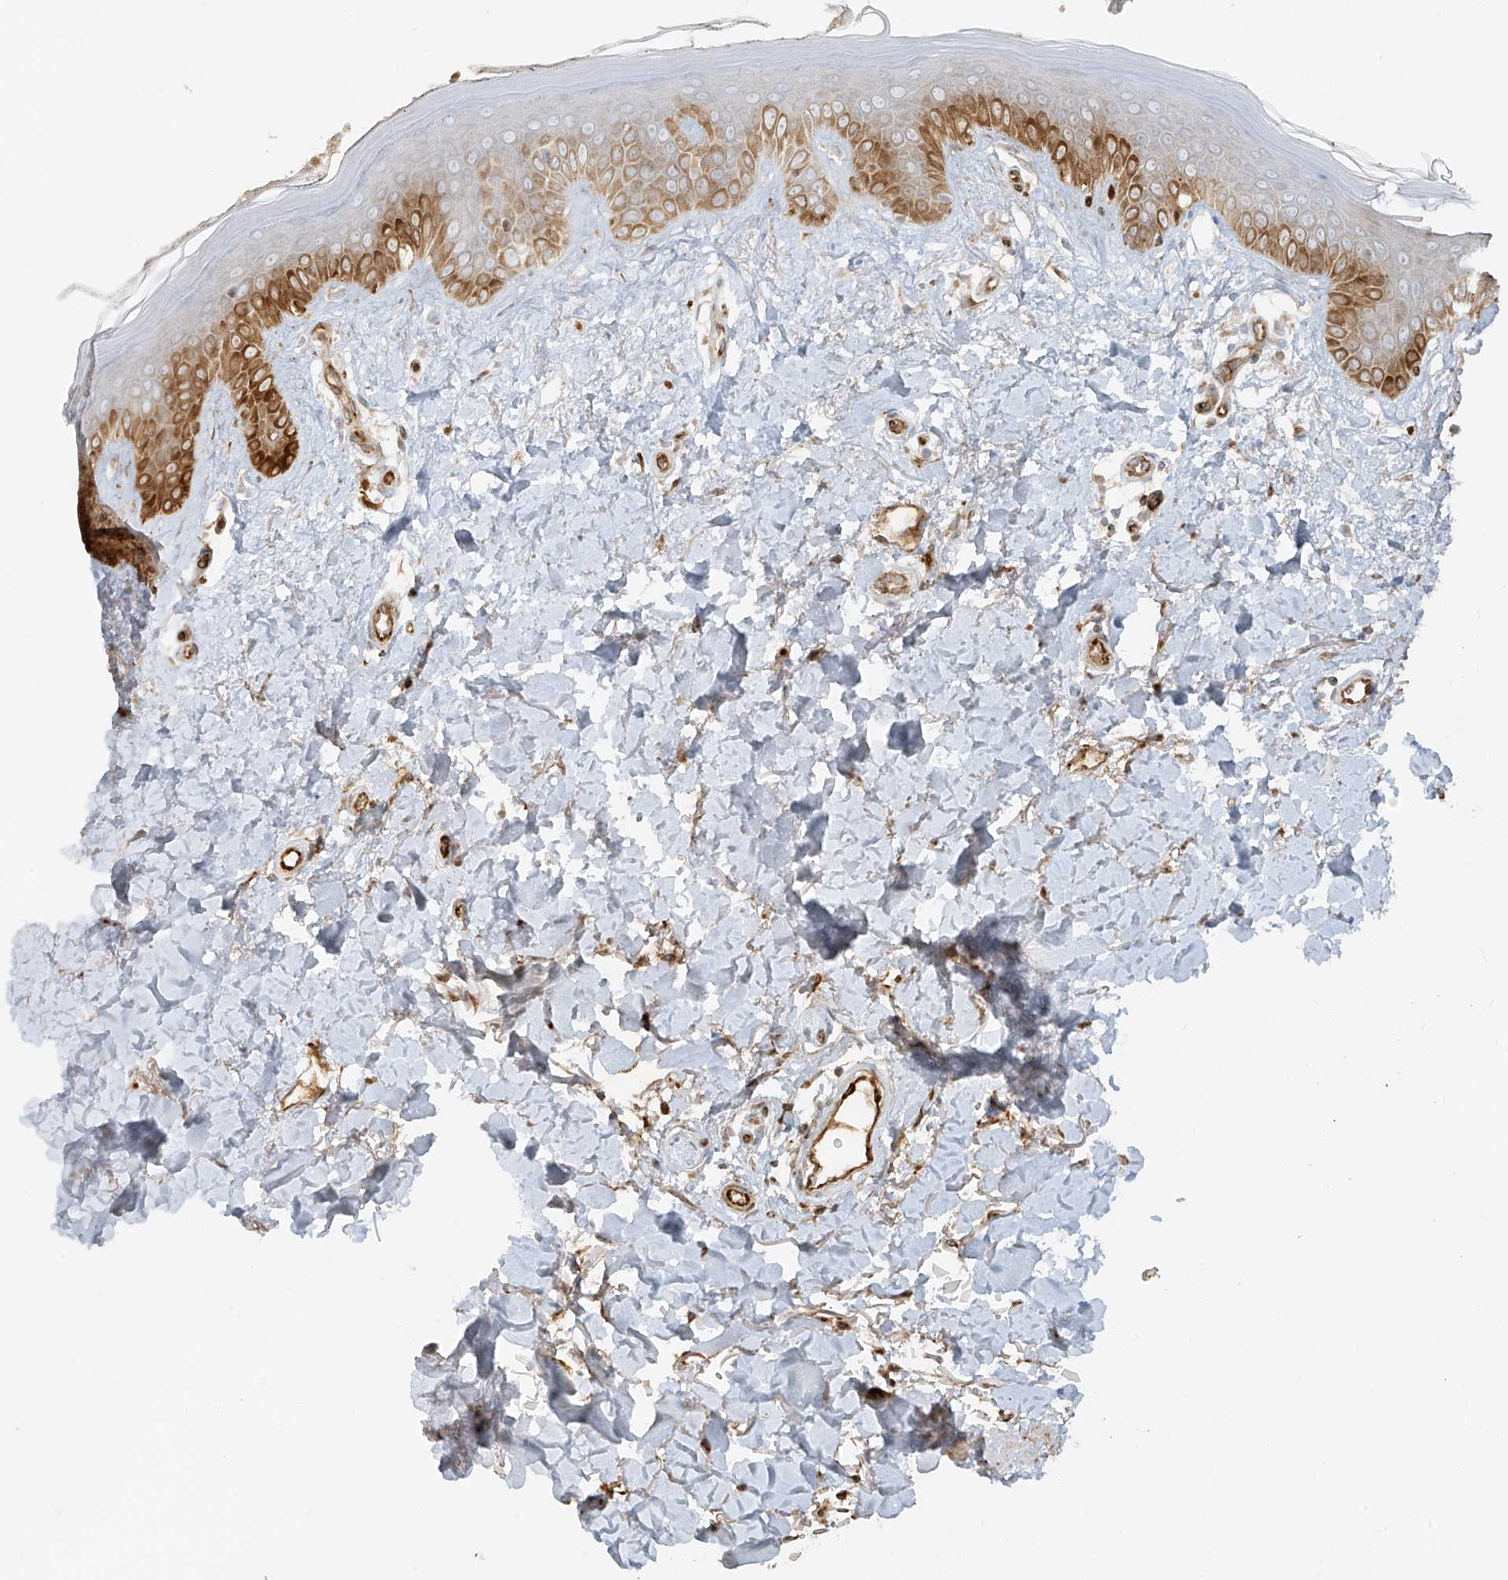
{"staining": {"intensity": "weak", "quantity": "25%-75%", "location": "cytoplasmic/membranous"}, "tissue": "skin", "cell_type": "Fibroblasts", "image_type": "normal", "snomed": [{"axis": "morphology", "description": "Normal tissue, NOS"}, {"axis": "topography", "description": "Skin"}], "caption": "Normal skin was stained to show a protein in brown. There is low levels of weak cytoplasmic/membranous positivity in about 25%-75% of fibroblasts. The staining is performed using DAB (3,3'-diaminobenzidine) brown chromogen to label protein expression. The nuclei are counter-stained blue using hematoxylin.", "gene": "MIPEP", "patient": {"sex": "female", "age": 64}}